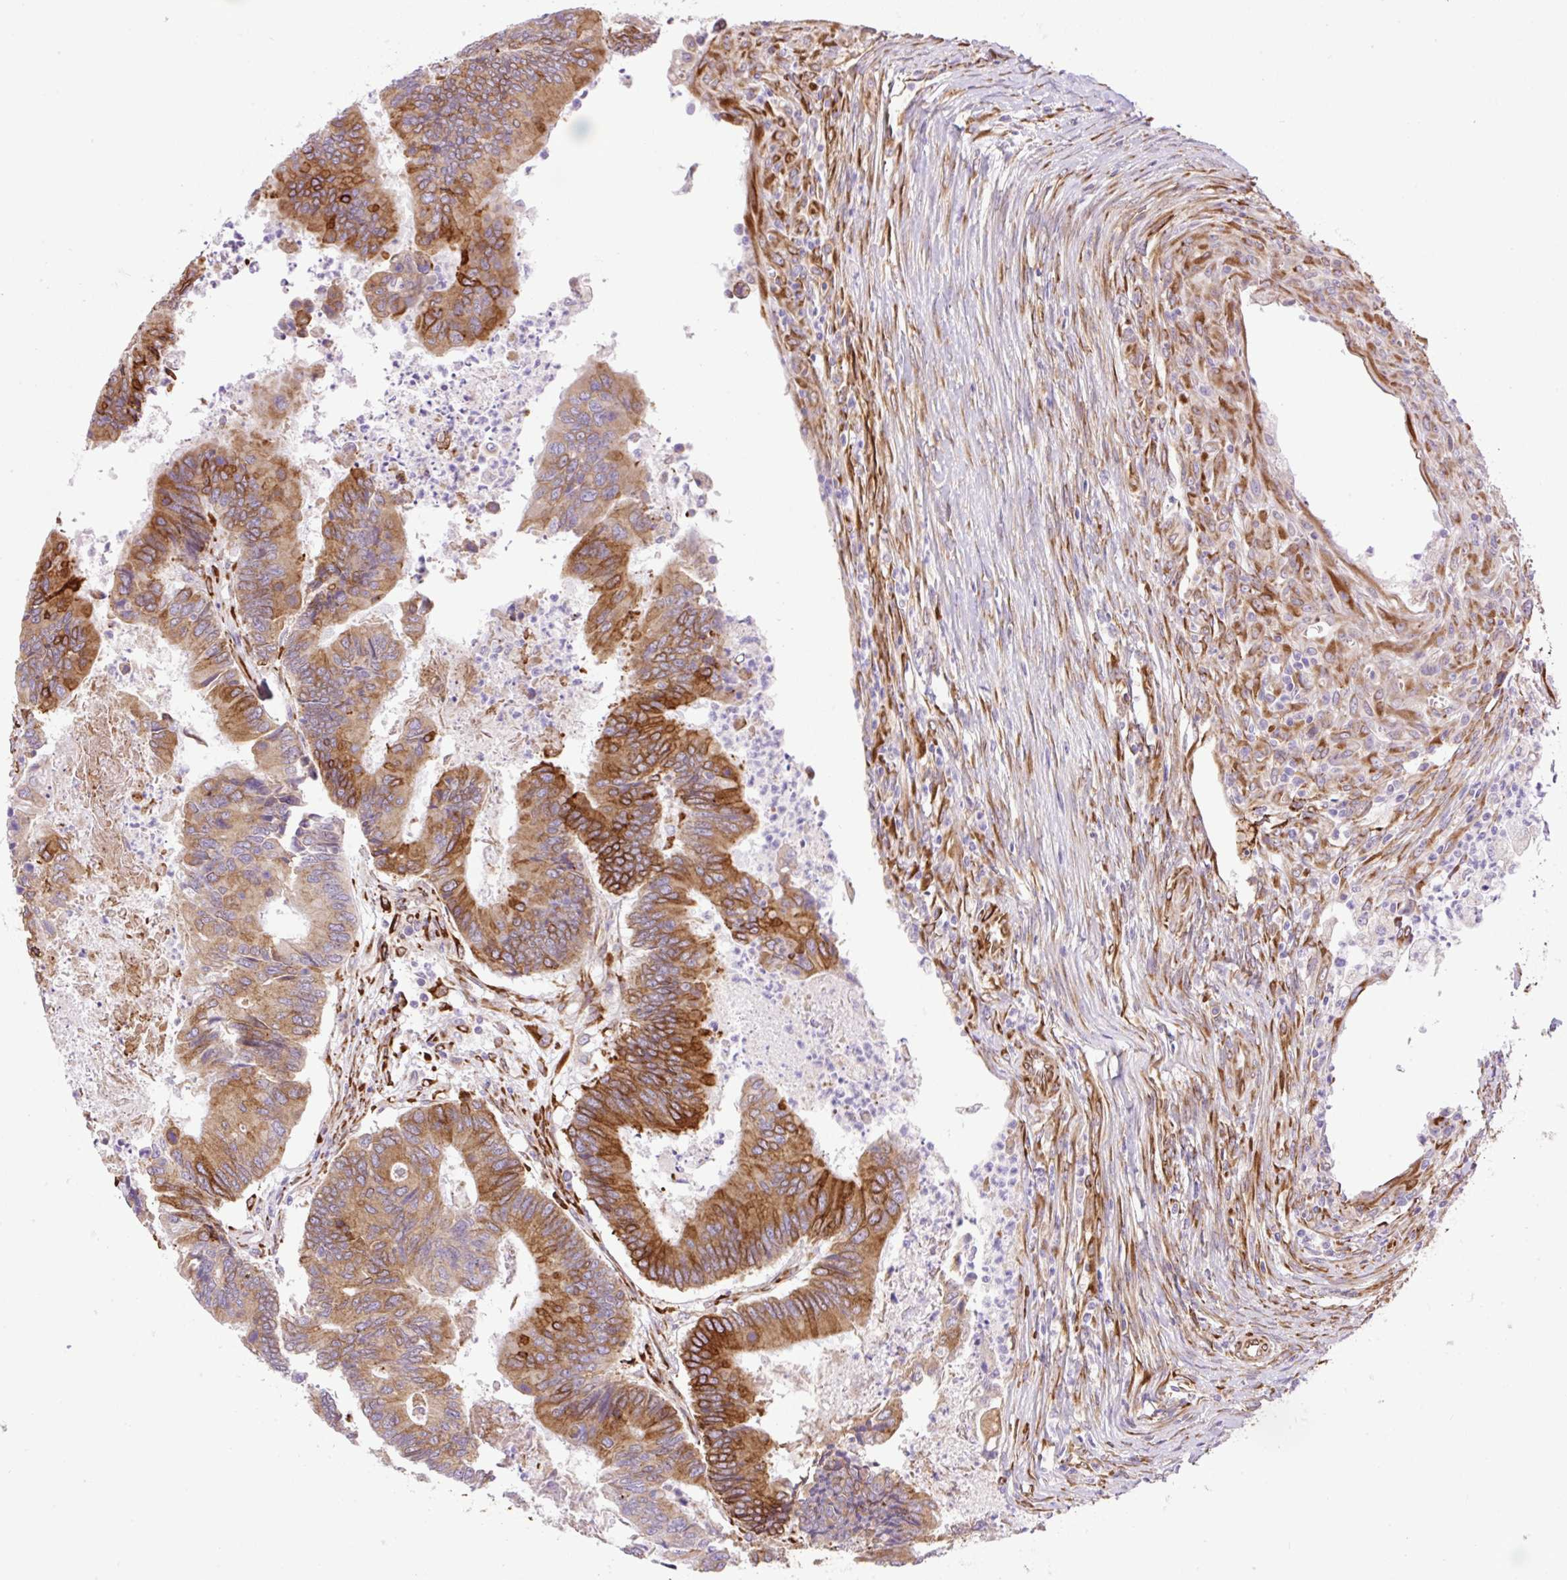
{"staining": {"intensity": "strong", "quantity": "25%-75%", "location": "cytoplasmic/membranous"}, "tissue": "colorectal cancer", "cell_type": "Tumor cells", "image_type": "cancer", "snomed": [{"axis": "morphology", "description": "Adenocarcinoma, NOS"}, {"axis": "topography", "description": "Colon"}], "caption": "This is a photomicrograph of immunohistochemistry staining of adenocarcinoma (colorectal), which shows strong staining in the cytoplasmic/membranous of tumor cells.", "gene": "RAB30", "patient": {"sex": "female", "age": 67}}